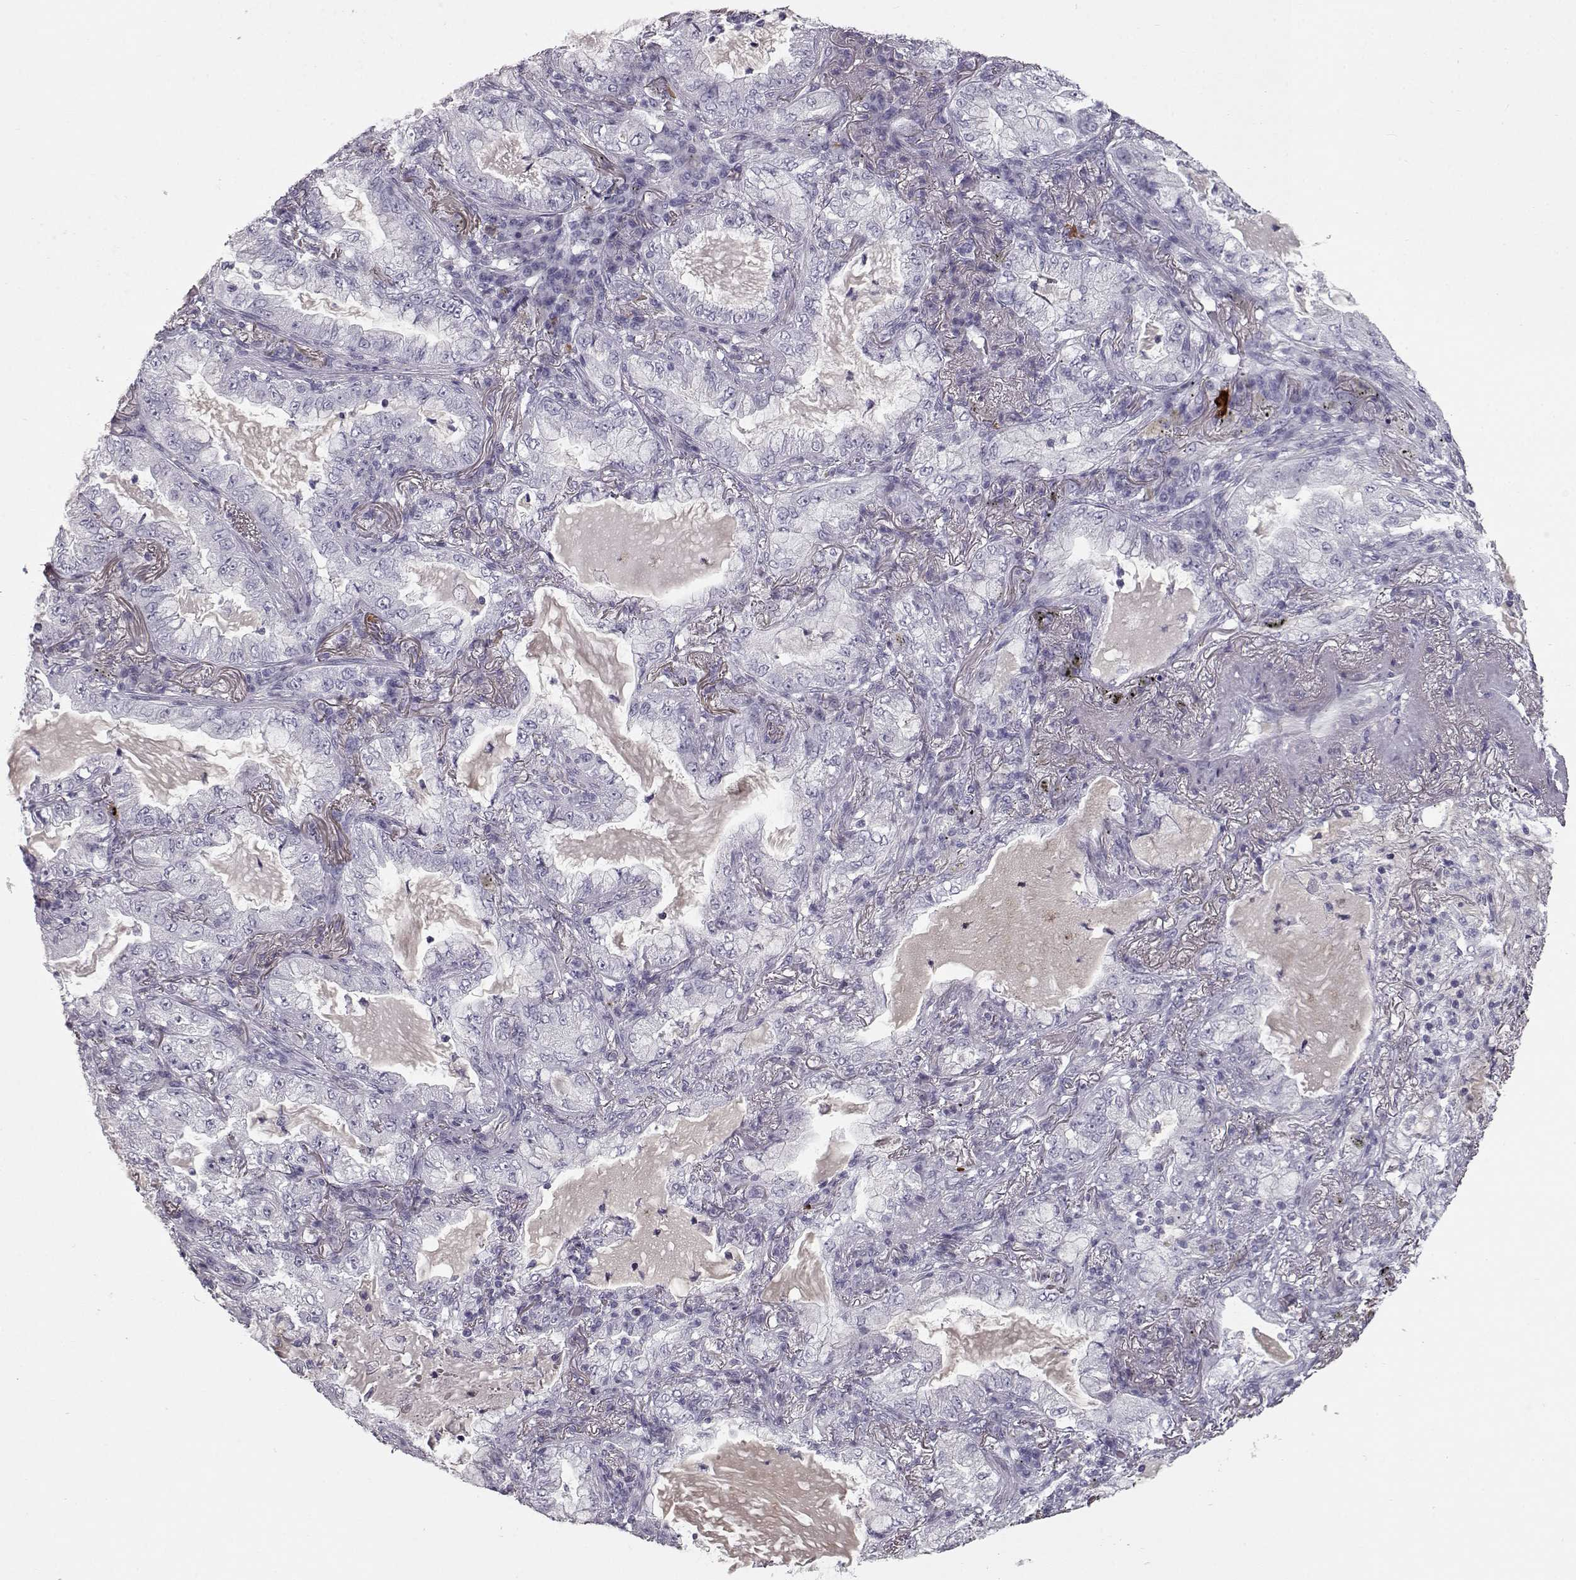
{"staining": {"intensity": "negative", "quantity": "none", "location": "none"}, "tissue": "lung cancer", "cell_type": "Tumor cells", "image_type": "cancer", "snomed": [{"axis": "morphology", "description": "Adenocarcinoma, NOS"}, {"axis": "topography", "description": "Lung"}], "caption": "DAB immunohistochemical staining of lung cancer demonstrates no significant expression in tumor cells.", "gene": "CCL19", "patient": {"sex": "female", "age": 73}}